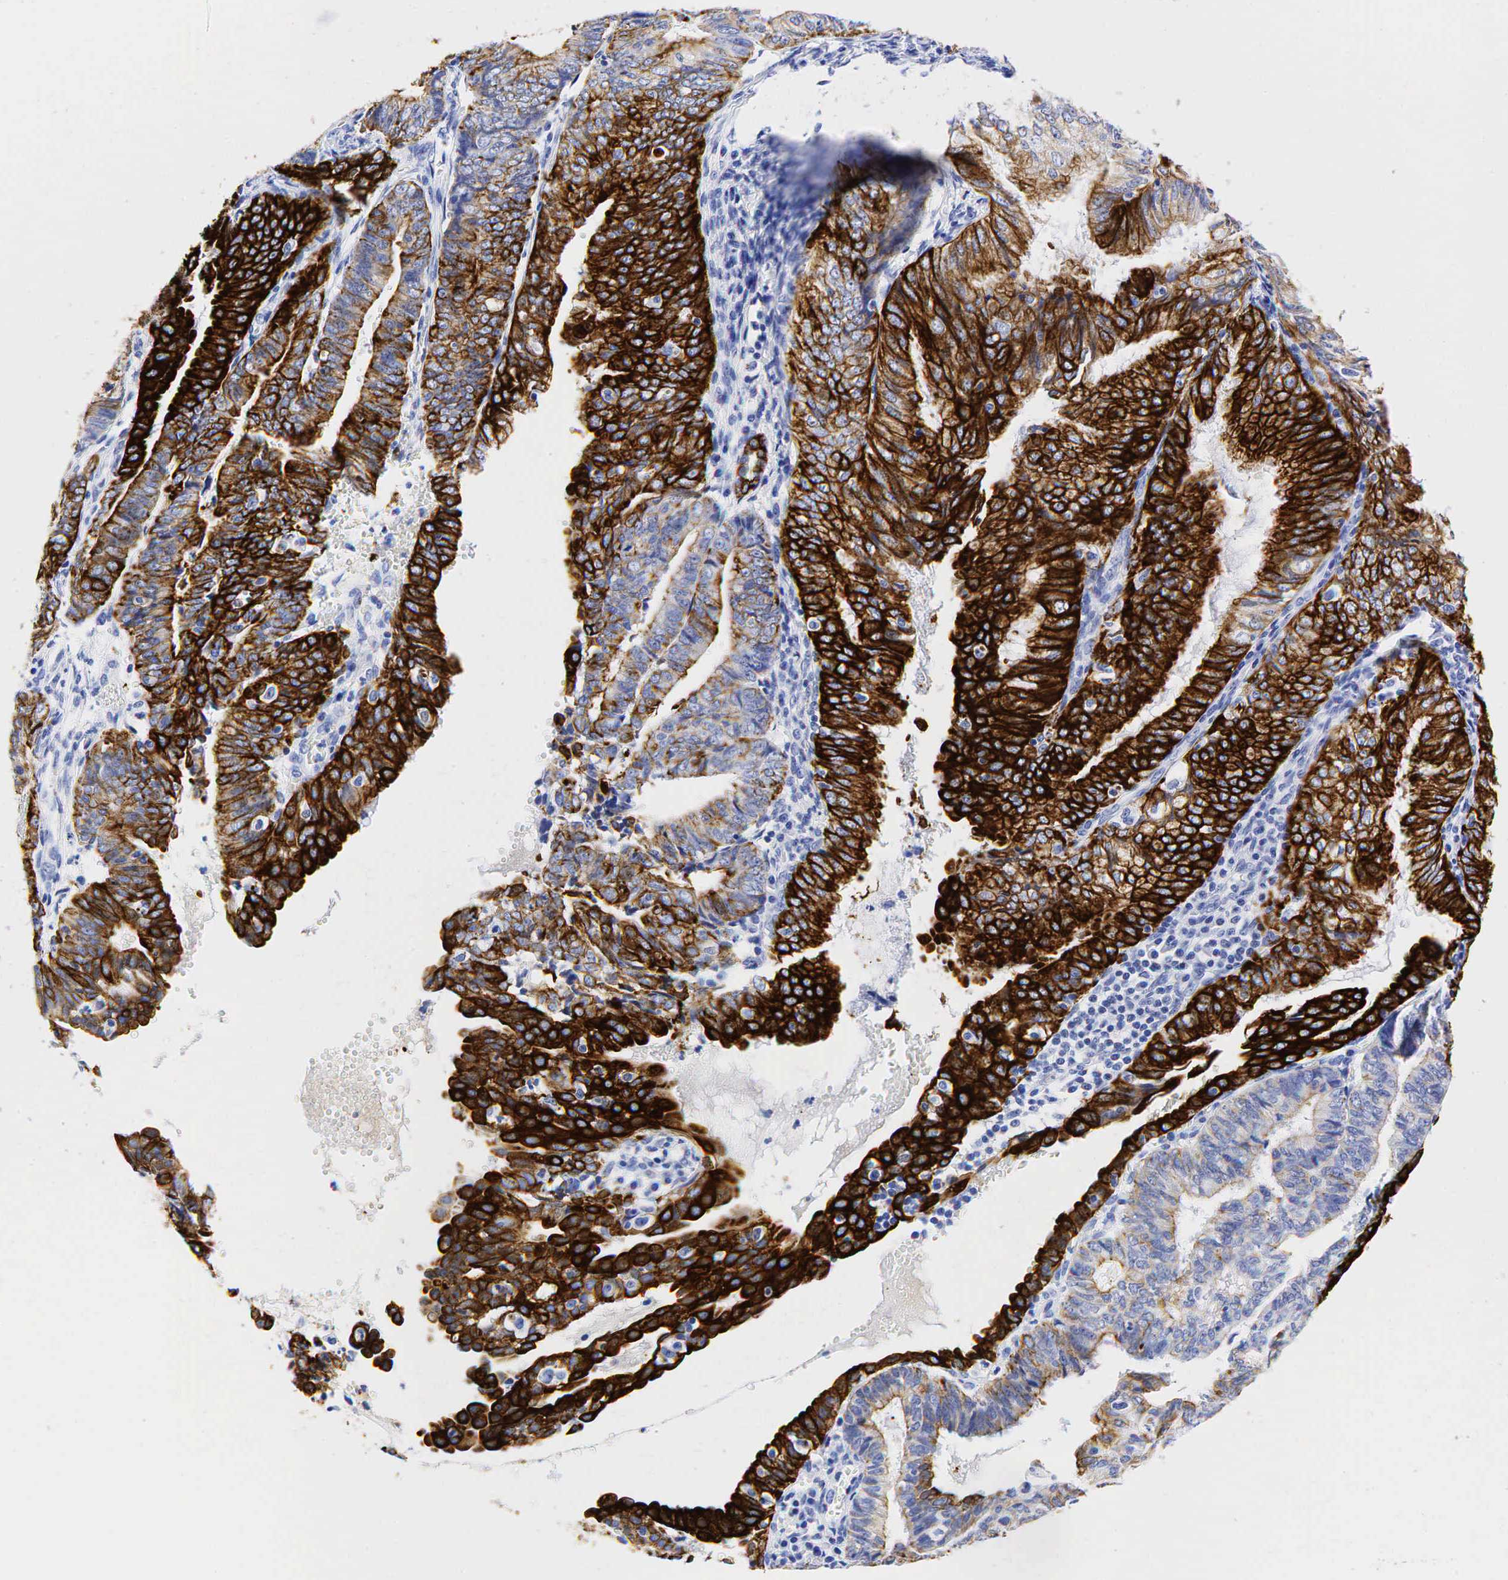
{"staining": {"intensity": "strong", "quantity": ">75%", "location": "cytoplasmic/membranous"}, "tissue": "endometrial cancer", "cell_type": "Tumor cells", "image_type": "cancer", "snomed": [{"axis": "morphology", "description": "Adenocarcinoma, NOS"}, {"axis": "topography", "description": "Endometrium"}], "caption": "An immunohistochemistry (IHC) image of tumor tissue is shown. Protein staining in brown highlights strong cytoplasmic/membranous positivity in endometrial cancer (adenocarcinoma) within tumor cells. Using DAB (3,3'-diaminobenzidine) (brown) and hematoxylin (blue) stains, captured at high magnification using brightfield microscopy.", "gene": "KRT19", "patient": {"sex": "female", "age": 66}}